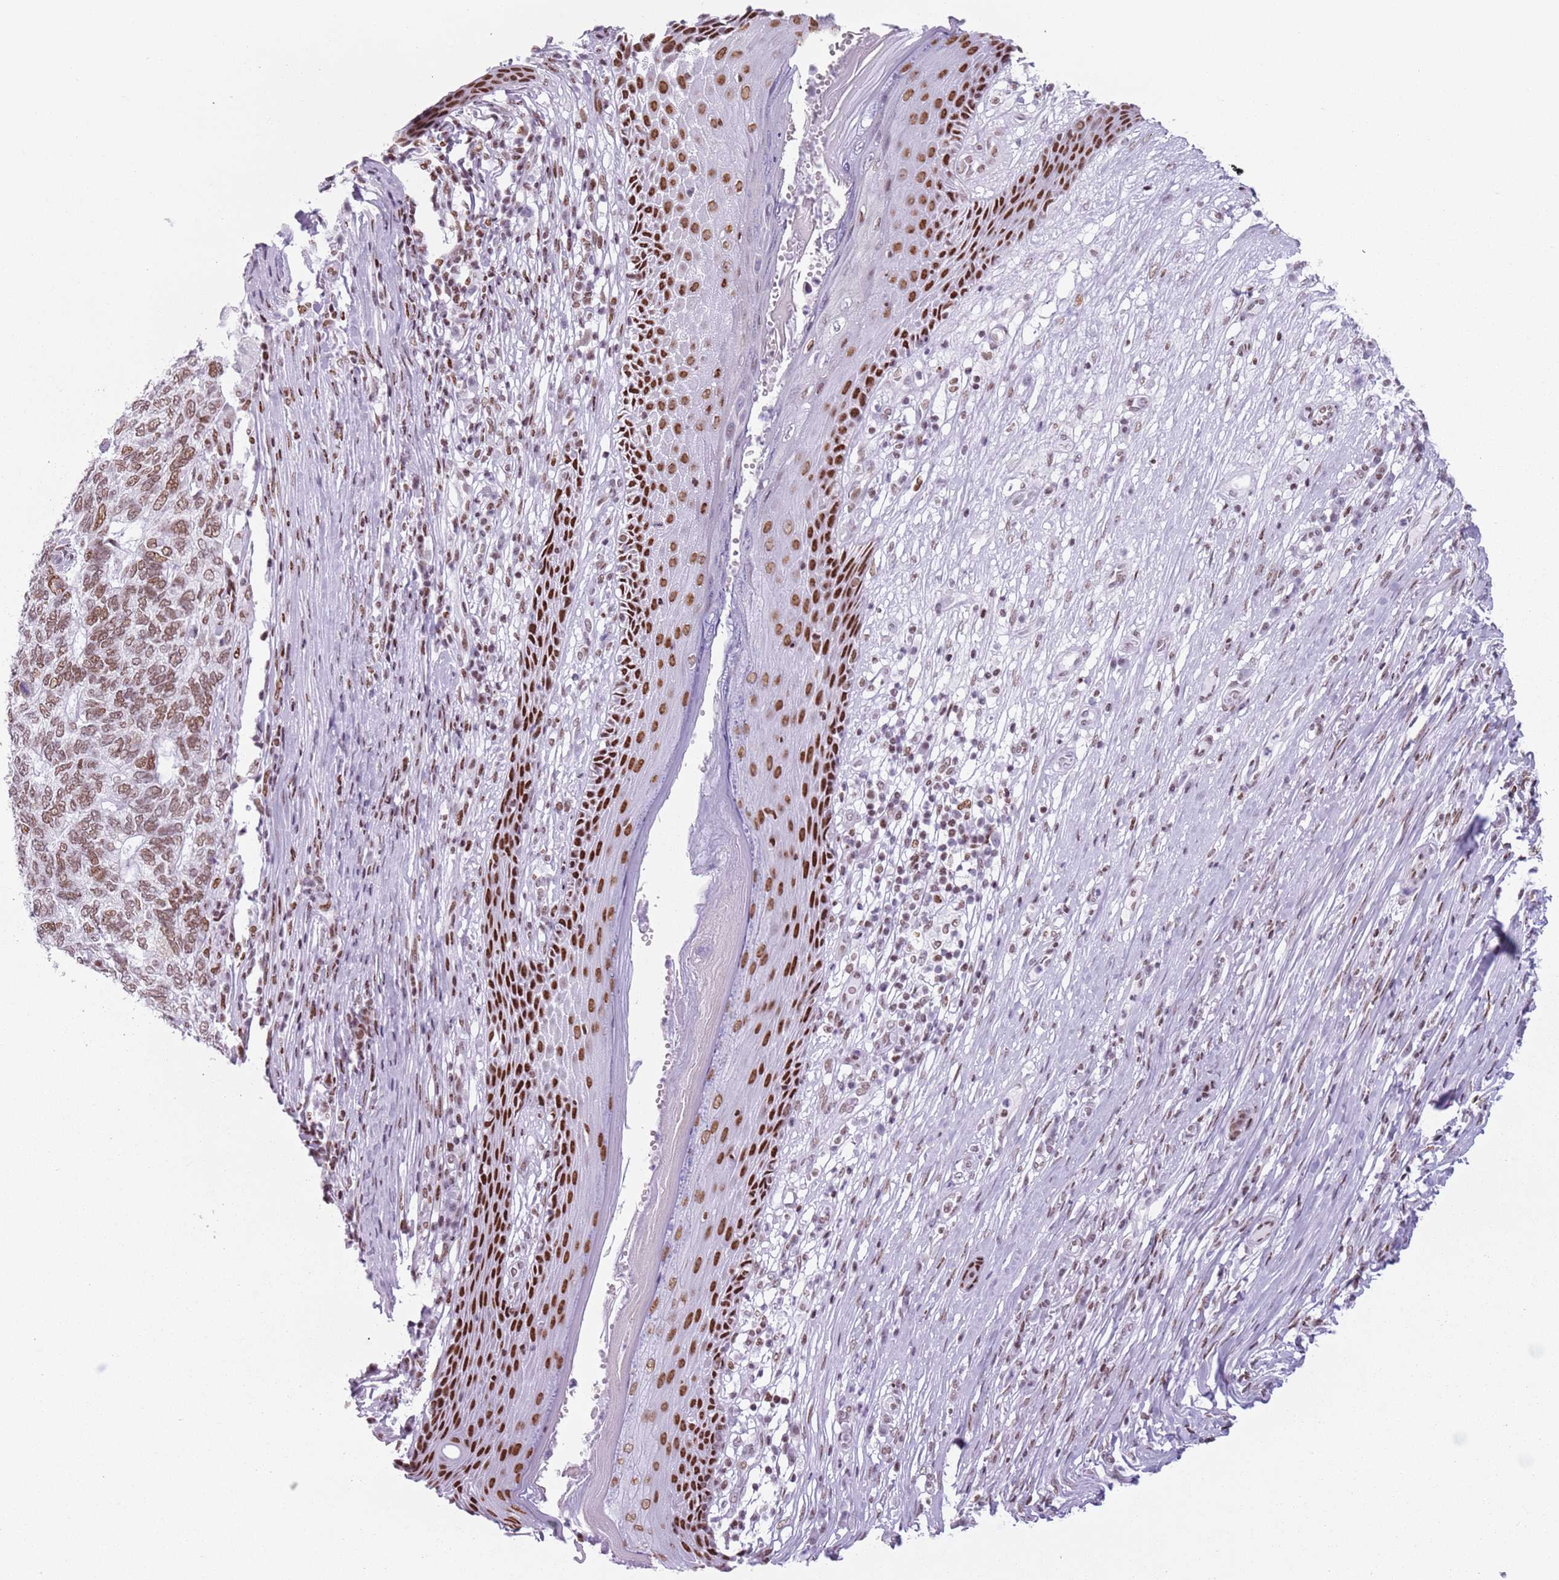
{"staining": {"intensity": "moderate", "quantity": ">75%", "location": "nuclear"}, "tissue": "skin cancer", "cell_type": "Tumor cells", "image_type": "cancer", "snomed": [{"axis": "morphology", "description": "Basal cell carcinoma"}, {"axis": "topography", "description": "Skin"}], "caption": "Immunohistochemistry (IHC) of human skin basal cell carcinoma displays medium levels of moderate nuclear staining in about >75% of tumor cells.", "gene": "FAM104B", "patient": {"sex": "female", "age": 65}}